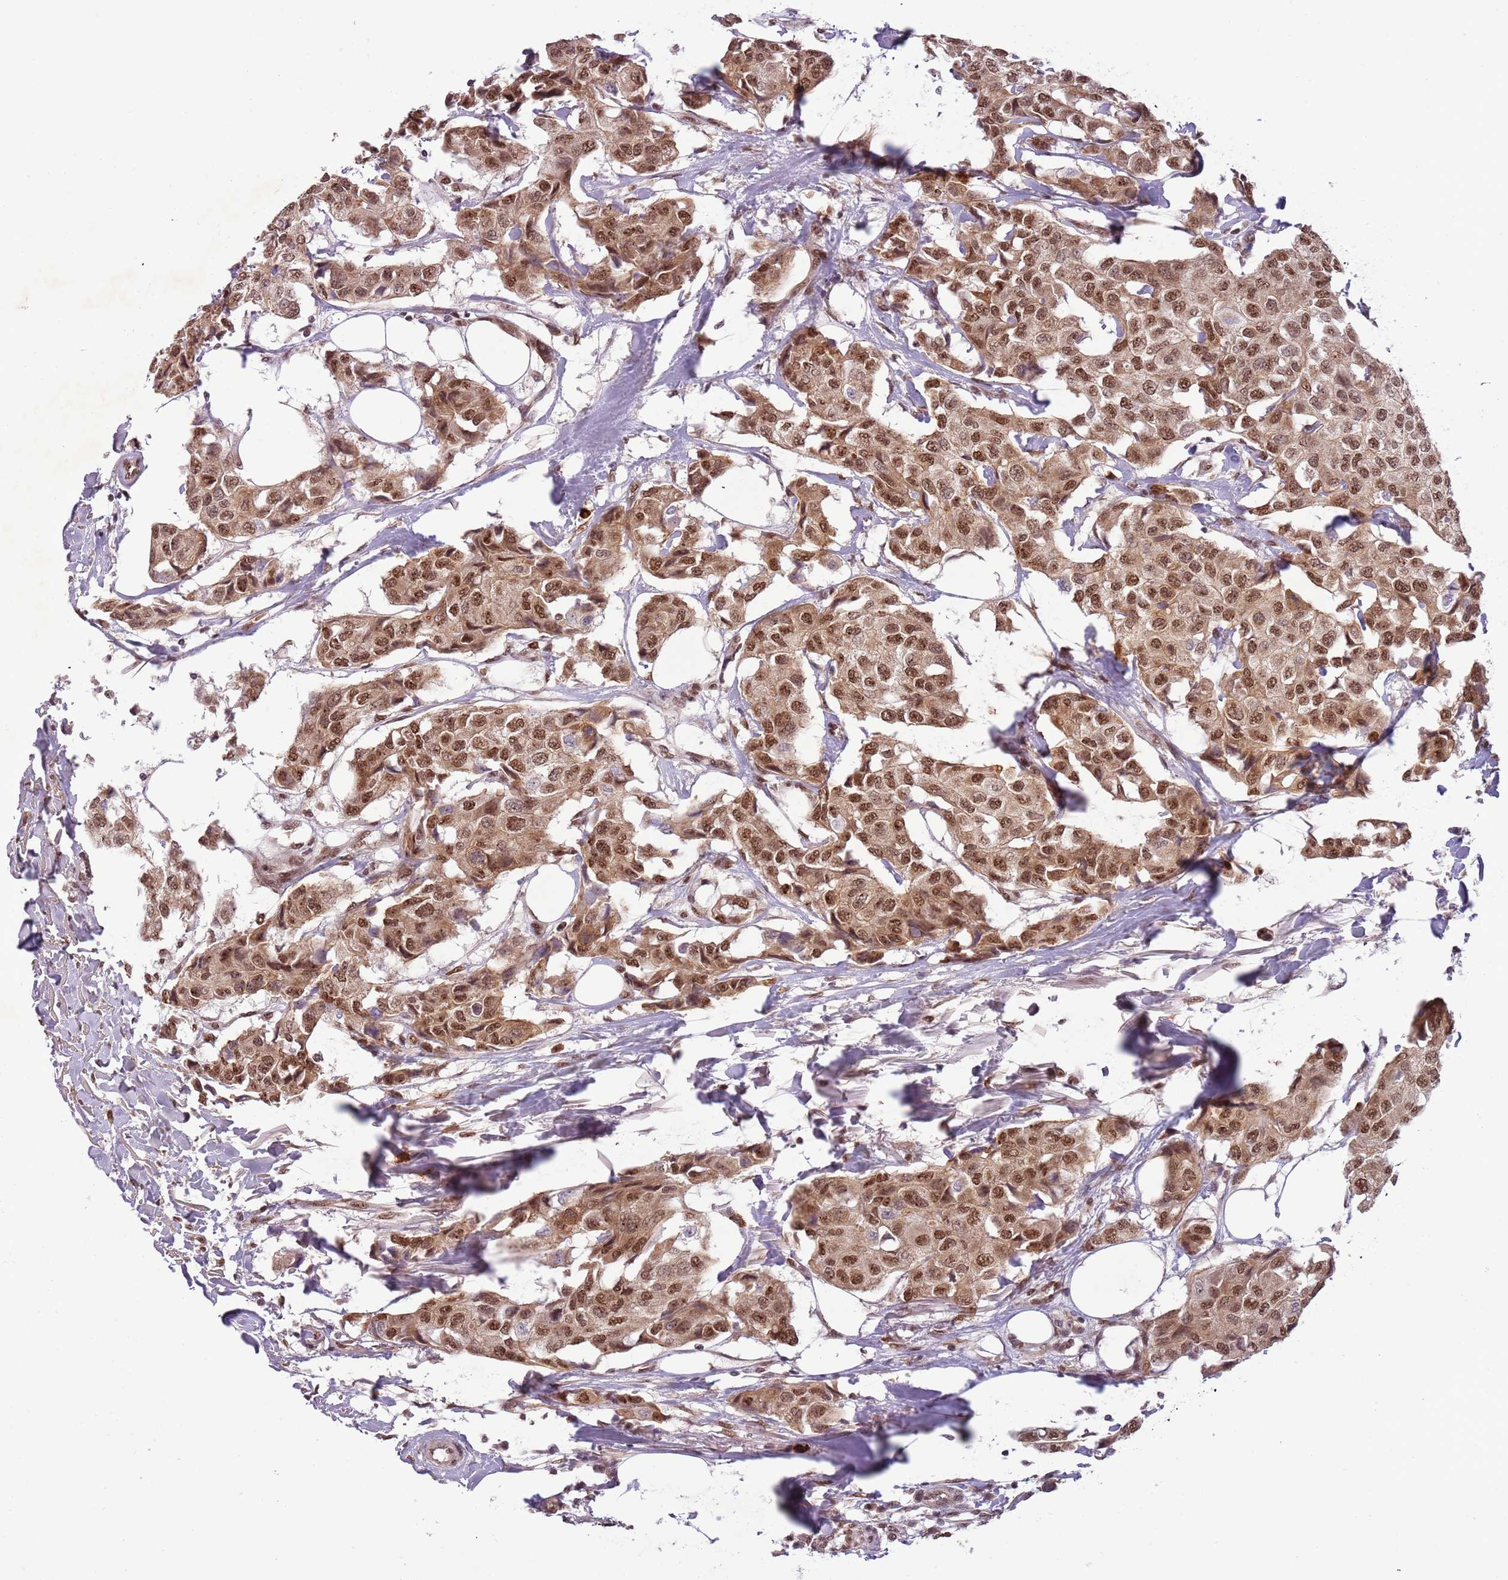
{"staining": {"intensity": "moderate", "quantity": ">75%", "location": "nuclear"}, "tissue": "breast cancer", "cell_type": "Tumor cells", "image_type": "cancer", "snomed": [{"axis": "morphology", "description": "Duct carcinoma"}, {"axis": "topography", "description": "Breast"}], "caption": "Tumor cells display medium levels of moderate nuclear expression in about >75% of cells in human infiltrating ductal carcinoma (breast).", "gene": "FAM120AOS", "patient": {"sex": "female", "age": 80}}